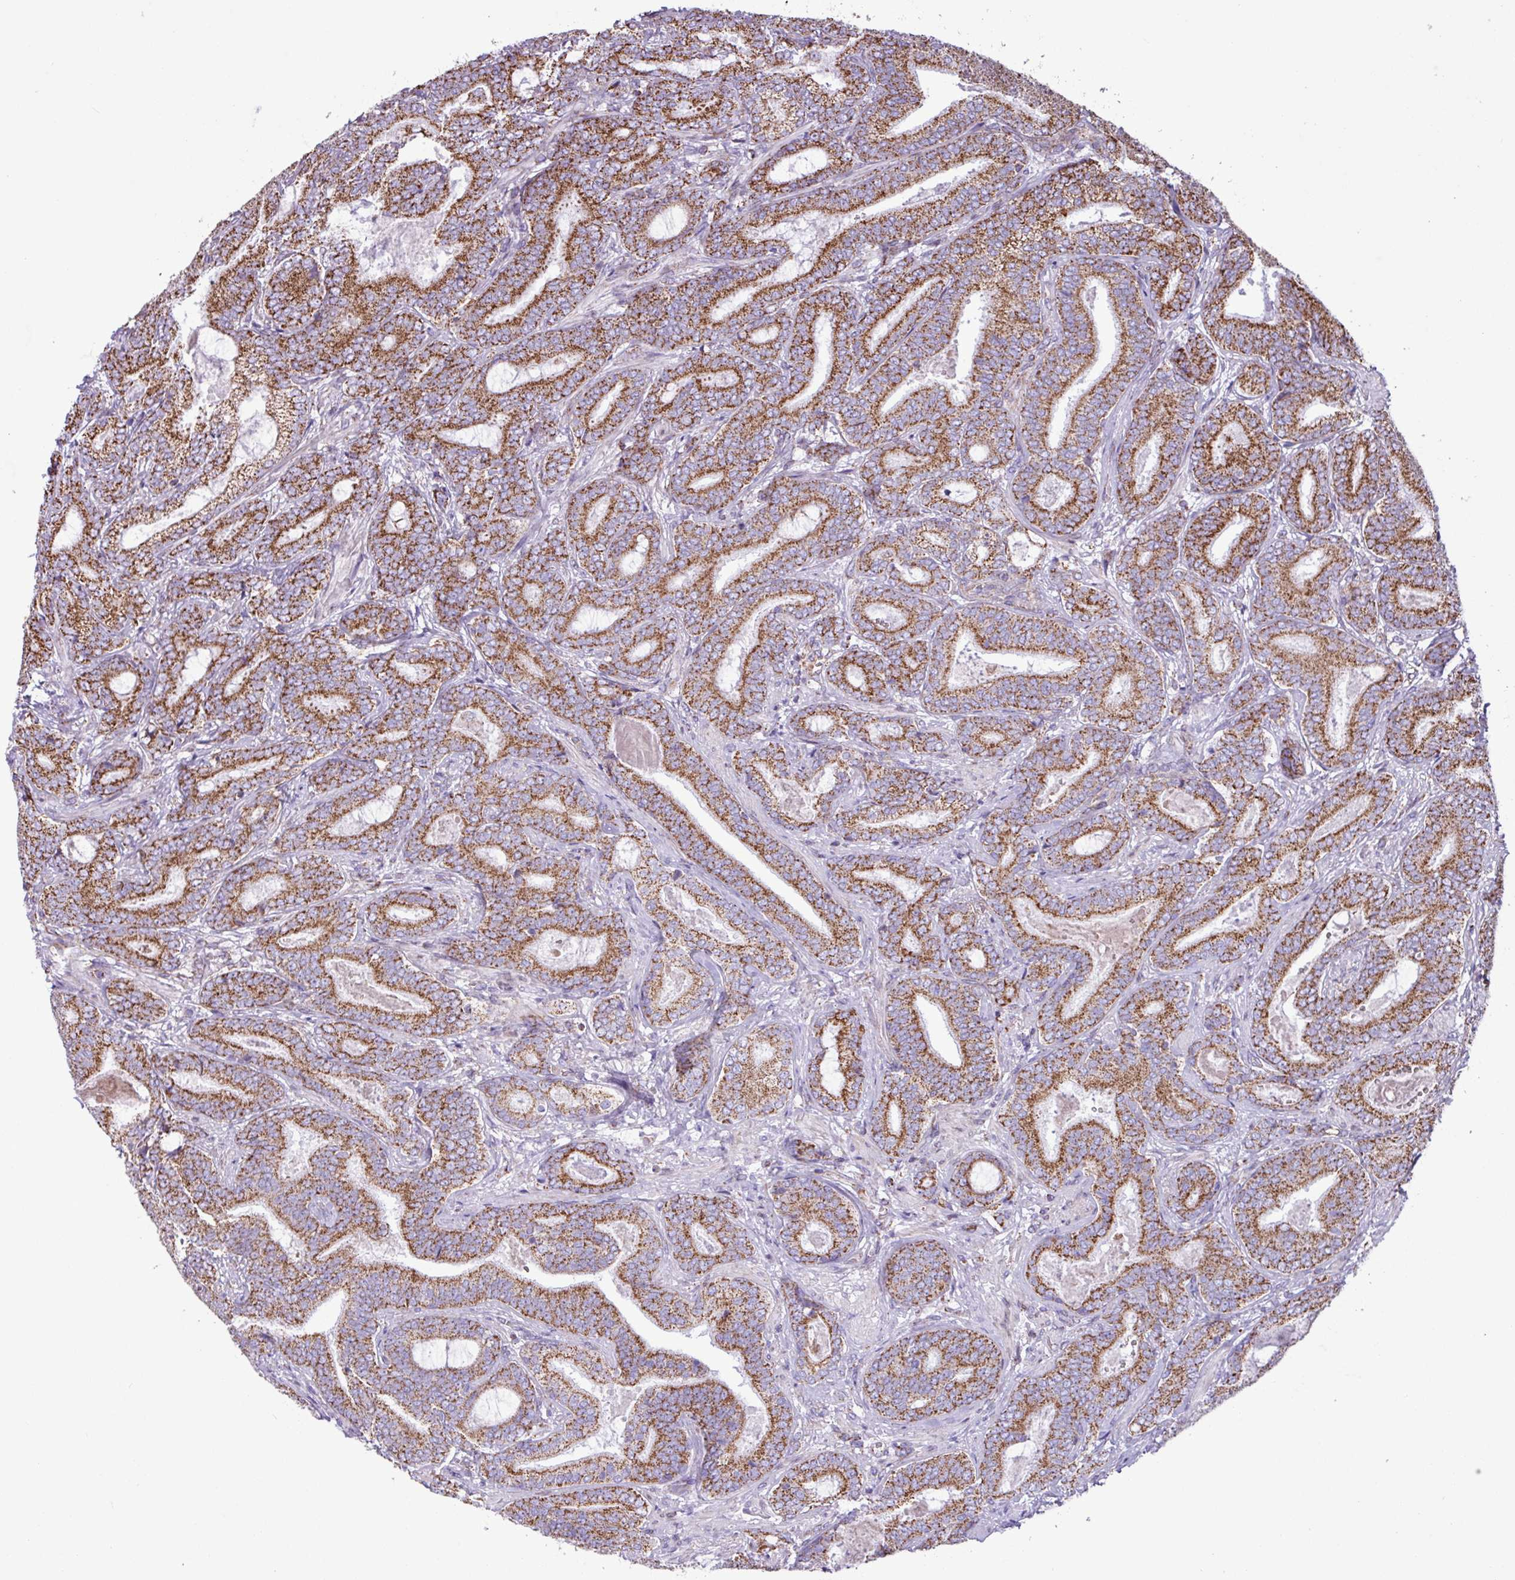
{"staining": {"intensity": "moderate", "quantity": ">75%", "location": "cytoplasmic/membranous"}, "tissue": "prostate cancer", "cell_type": "Tumor cells", "image_type": "cancer", "snomed": [{"axis": "morphology", "description": "Adenocarcinoma, Low grade"}, {"axis": "topography", "description": "Prostate and seminal vesicle, NOS"}], "caption": "This is a photomicrograph of IHC staining of prostate low-grade adenocarcinoma, which shows moderate positivity in the cytoplasmic/membranous of tumor cells.", "gene": "RTL3", "patient": {"sex": "male", "age": 61}}